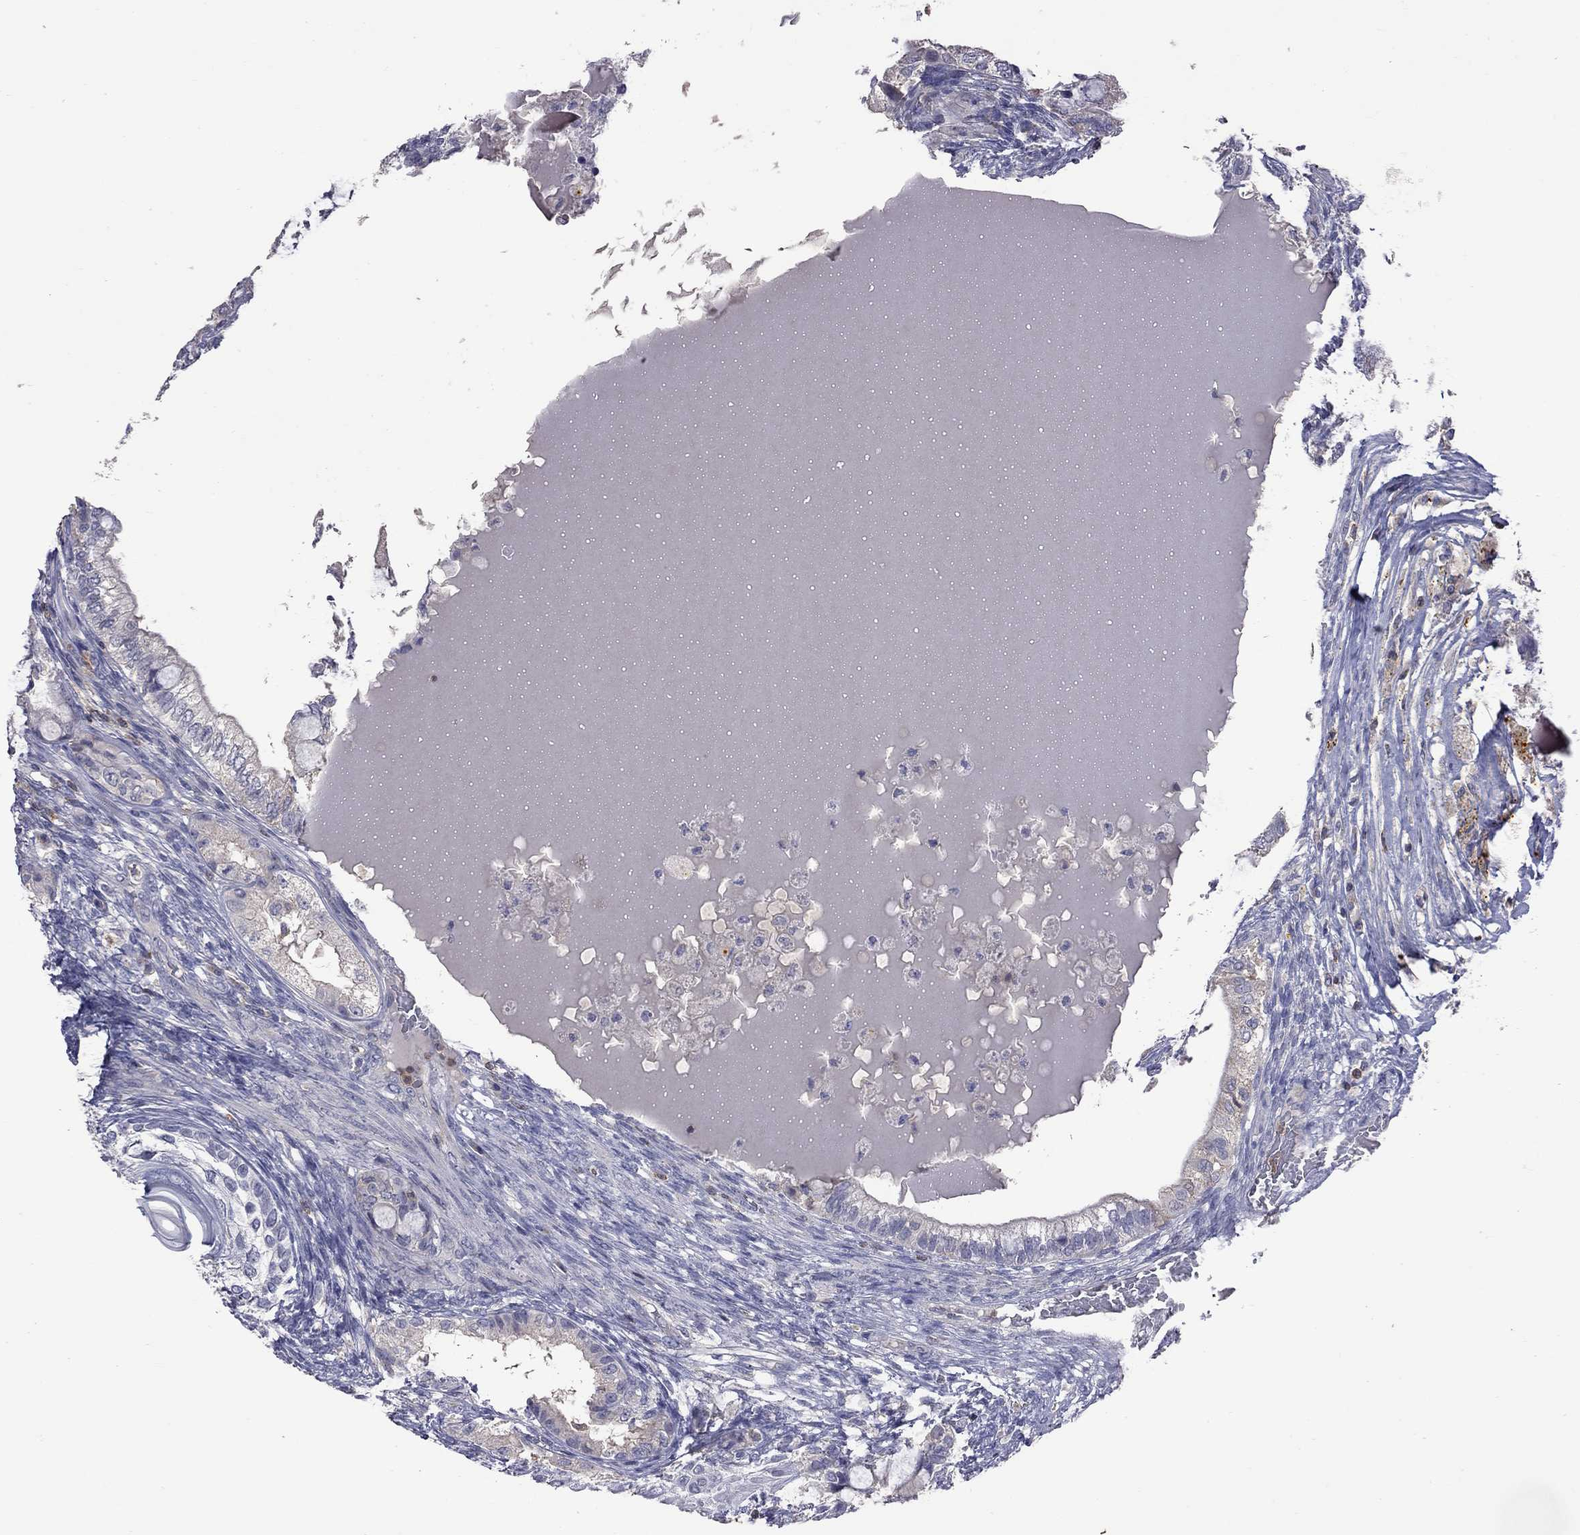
{"staining": {"intensity": "negative", "quantity": "none", "location": "none"}, "tissue": "testis cancer", "cell_type": "Tumor cells", "image_type": "cancer", "snomed": [{"axis": "morphology", "description": "Seminoma, NOS"}, {"axis": "morphology", "description": "Carcinoma, Embryonal, NOS"}, {"axis": "topography", "description": "Testis"}], "caption": "Embryonal carcinoma (testis) was stained to show a protein in brown. There is no significant positivity in tumor cells.", "gene": "IPCEF1", "patient": {"sex": "male", "age": 41}}